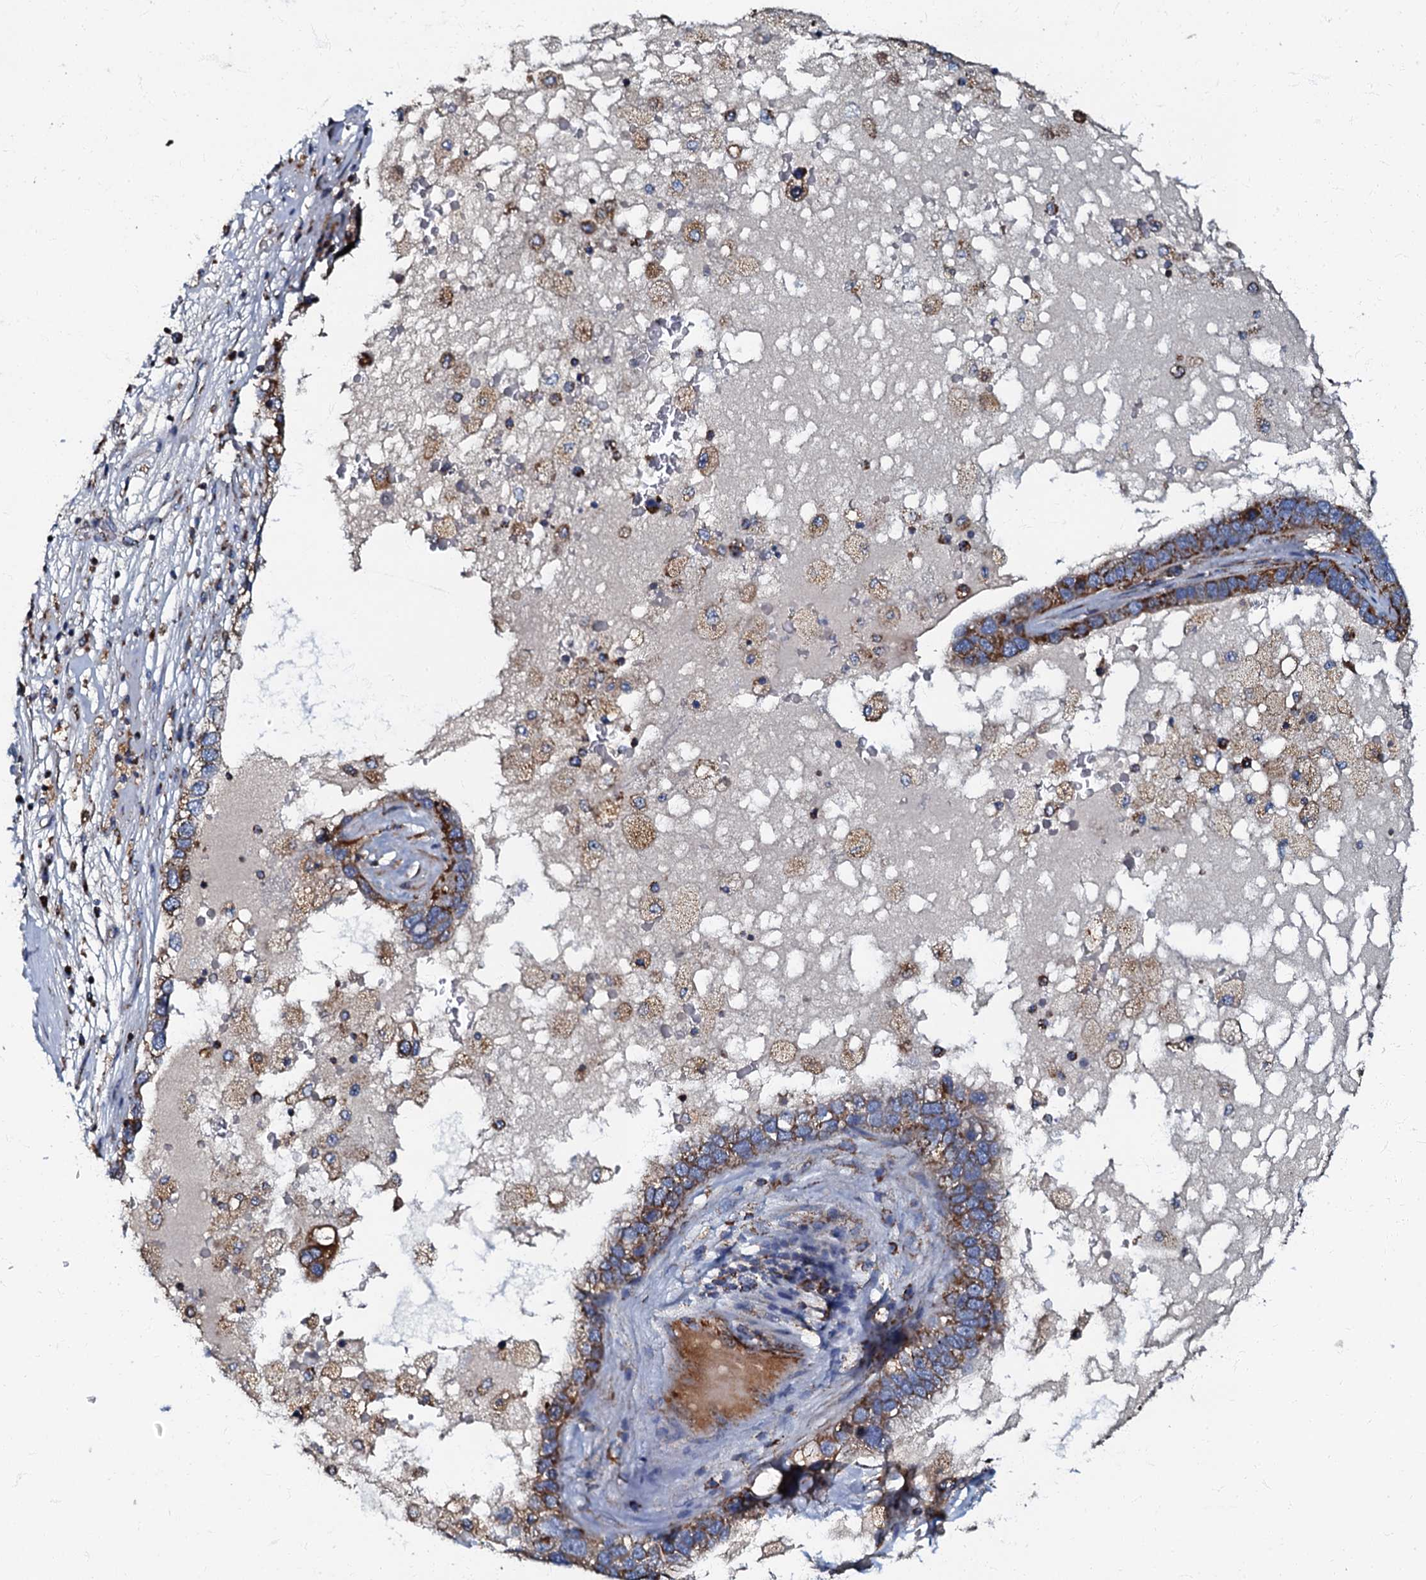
{"staining": {"intensity": "moderate", "quantity": ">75%", "location": "cytoplasmic/membranous"}, "tissue": "pancreatic cancer", "cell_type": "Tumor cells", "image_type": "cancer", "snomed": [{"axis": "morphology", "description": "Adenocarcinoma, NOS"}, {"axis": "topography", "description": "Pancreas"}], "caption": "Human pancreatic cancer stained with a protein marker shows moderate staining in tumor cells.", "gene": "NDUFA12", "patient": {"sex": "female", "age": 61}}